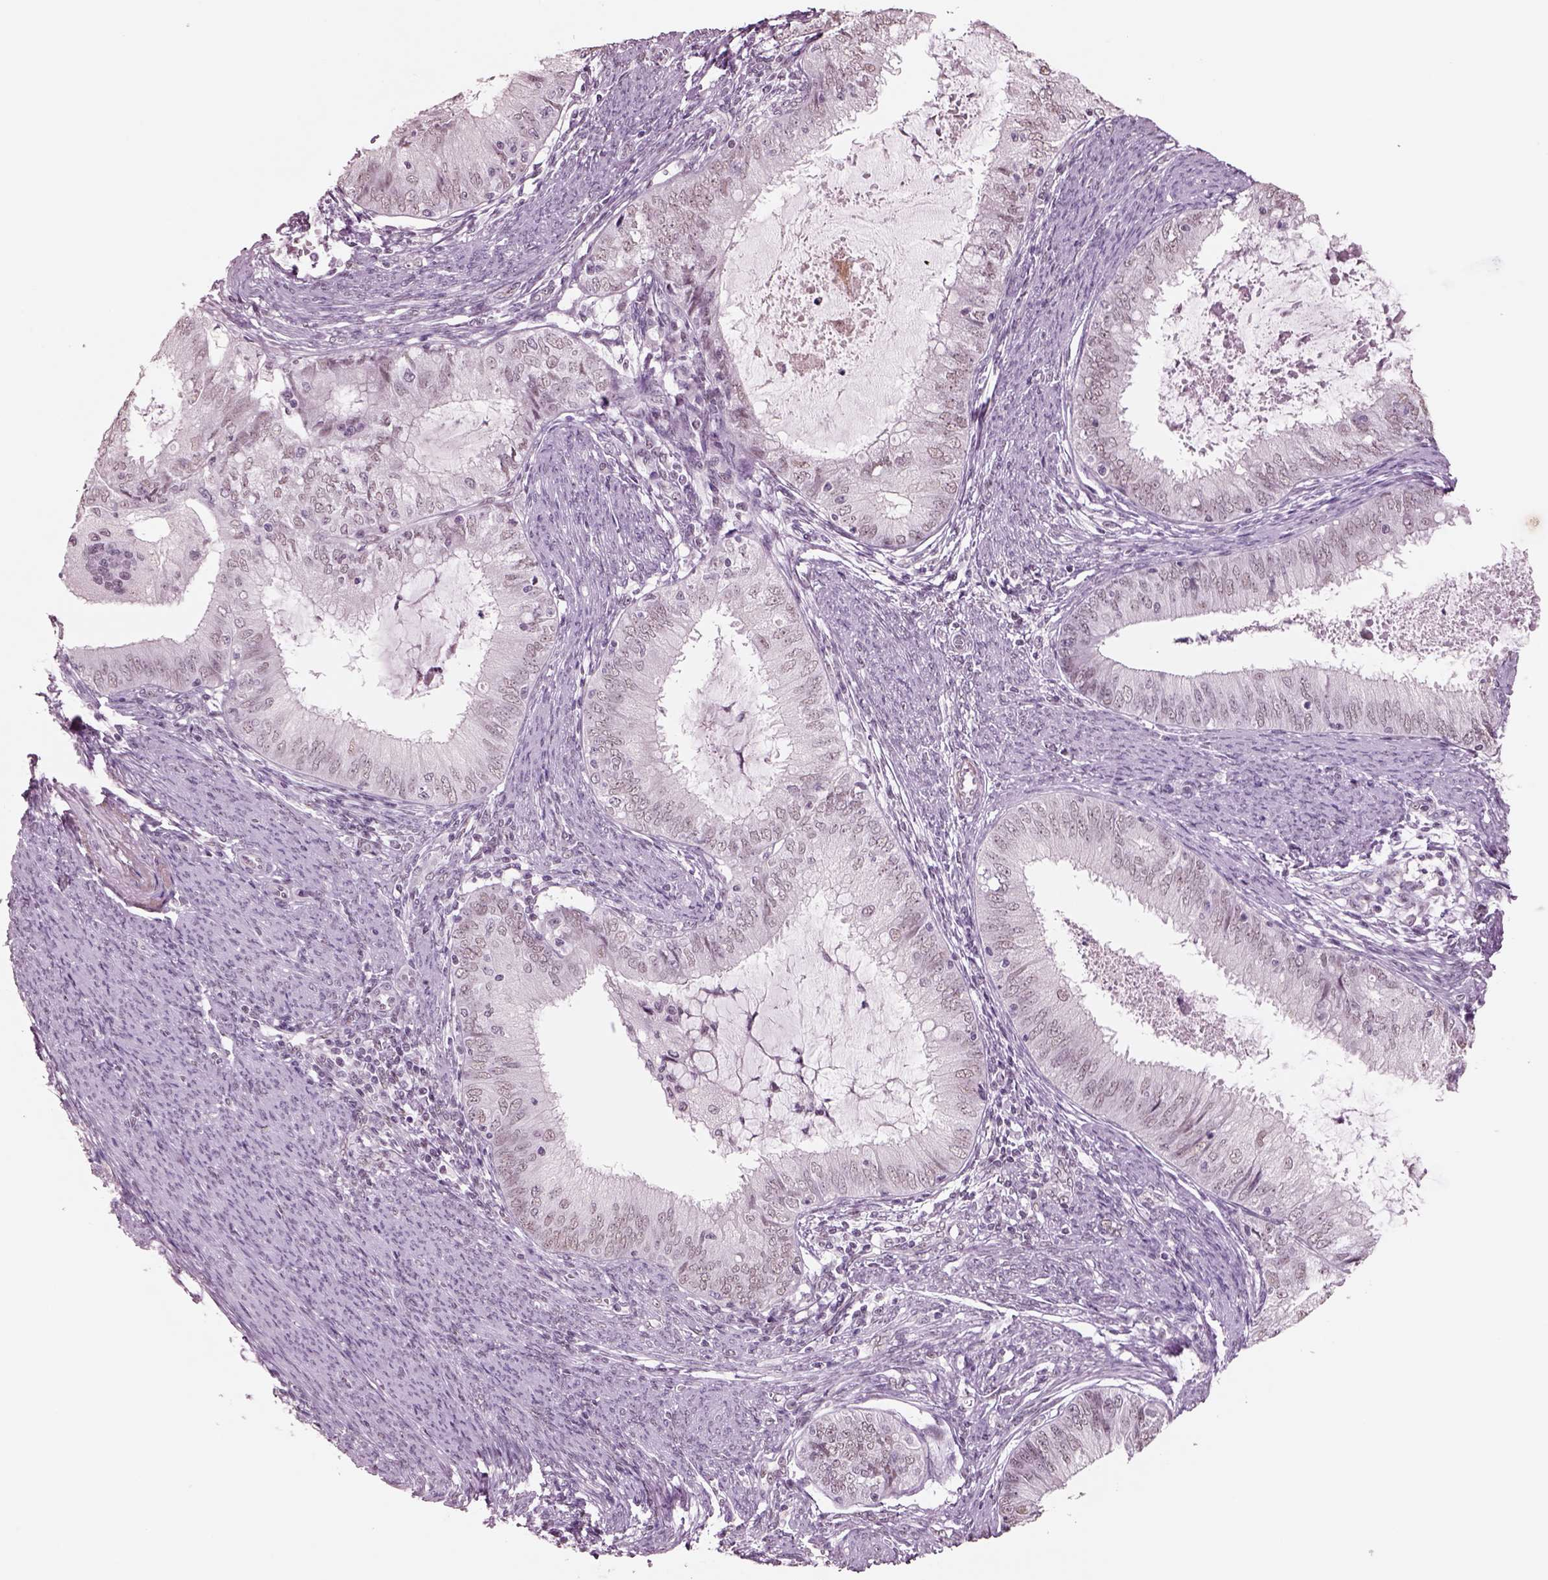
{"staining": {"intensity": "negative", "quantity": "none", "location": "none"}, "tissue": "endometrial cancer", "cell_type": "Tumor cells", "image_type": "cancer", "snomed": [{"axis": "morphology", "description": "Adenocarcinoma, NOS"}, {"axis": "topography", "description": "Endometrium"}], "caption": "Immunohistochemistry (IHC) micrograph of endometrial cancer (adenocarcinoma) stained for a protein (brown), which displays no positivity in tumor cells.", "gene": "SEPHS1", "patient": {"sex": "female", "age": 57}}